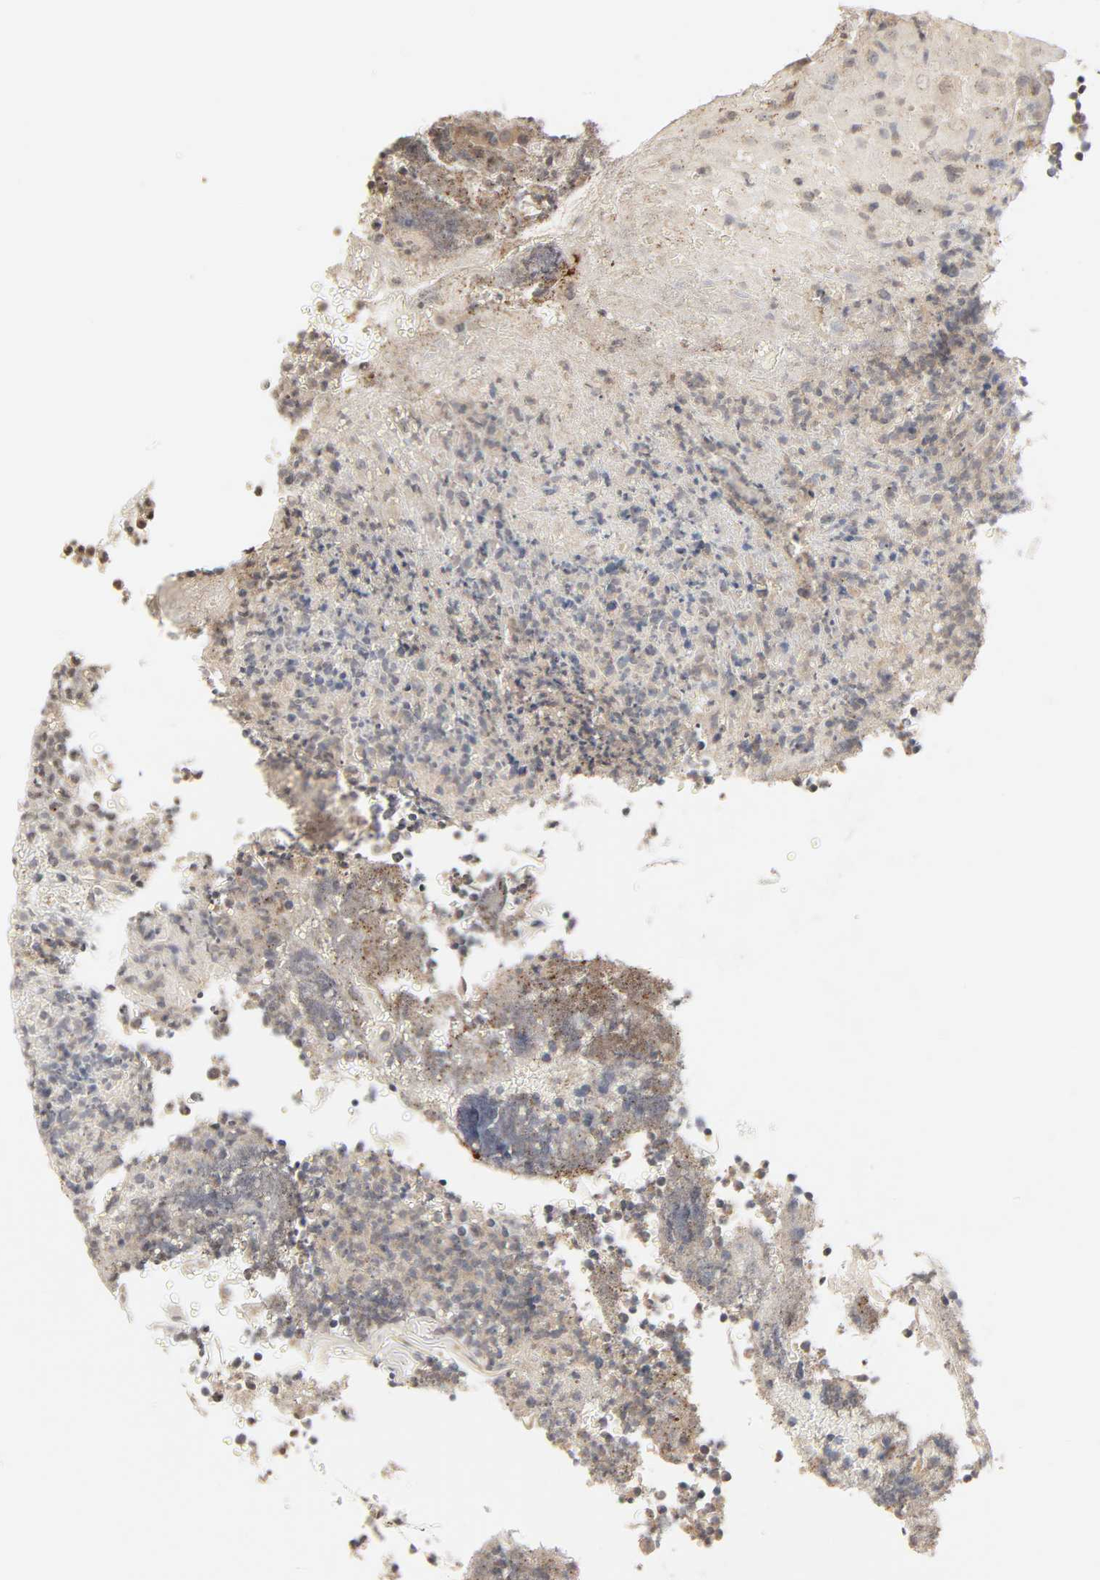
{"staining": {"intensity": "weak", "quantity": ">75%", "location": "cytoplasmic/membranous"}, "tissue": "lymphoma", "cell_type": "Tumor cells", "image_type": "cancer", "snomed": [{"axis": "morphology", "description": "Malignant lymphoma, non-Hodgkin's type, High grade"}, {"axis": "topography", "description": "Tonsil"}], "caption": "High-power microscopy captured an immunohistochemistry (IHC) image of malignant lymphoma, non-Hodgkin's type (high-grade), revealing weak cytoplasmic/membranous positivity in about >75% of tumor cells.", "gene": "CLEC4E", "patient": {"sex": "female", "age": 36}}